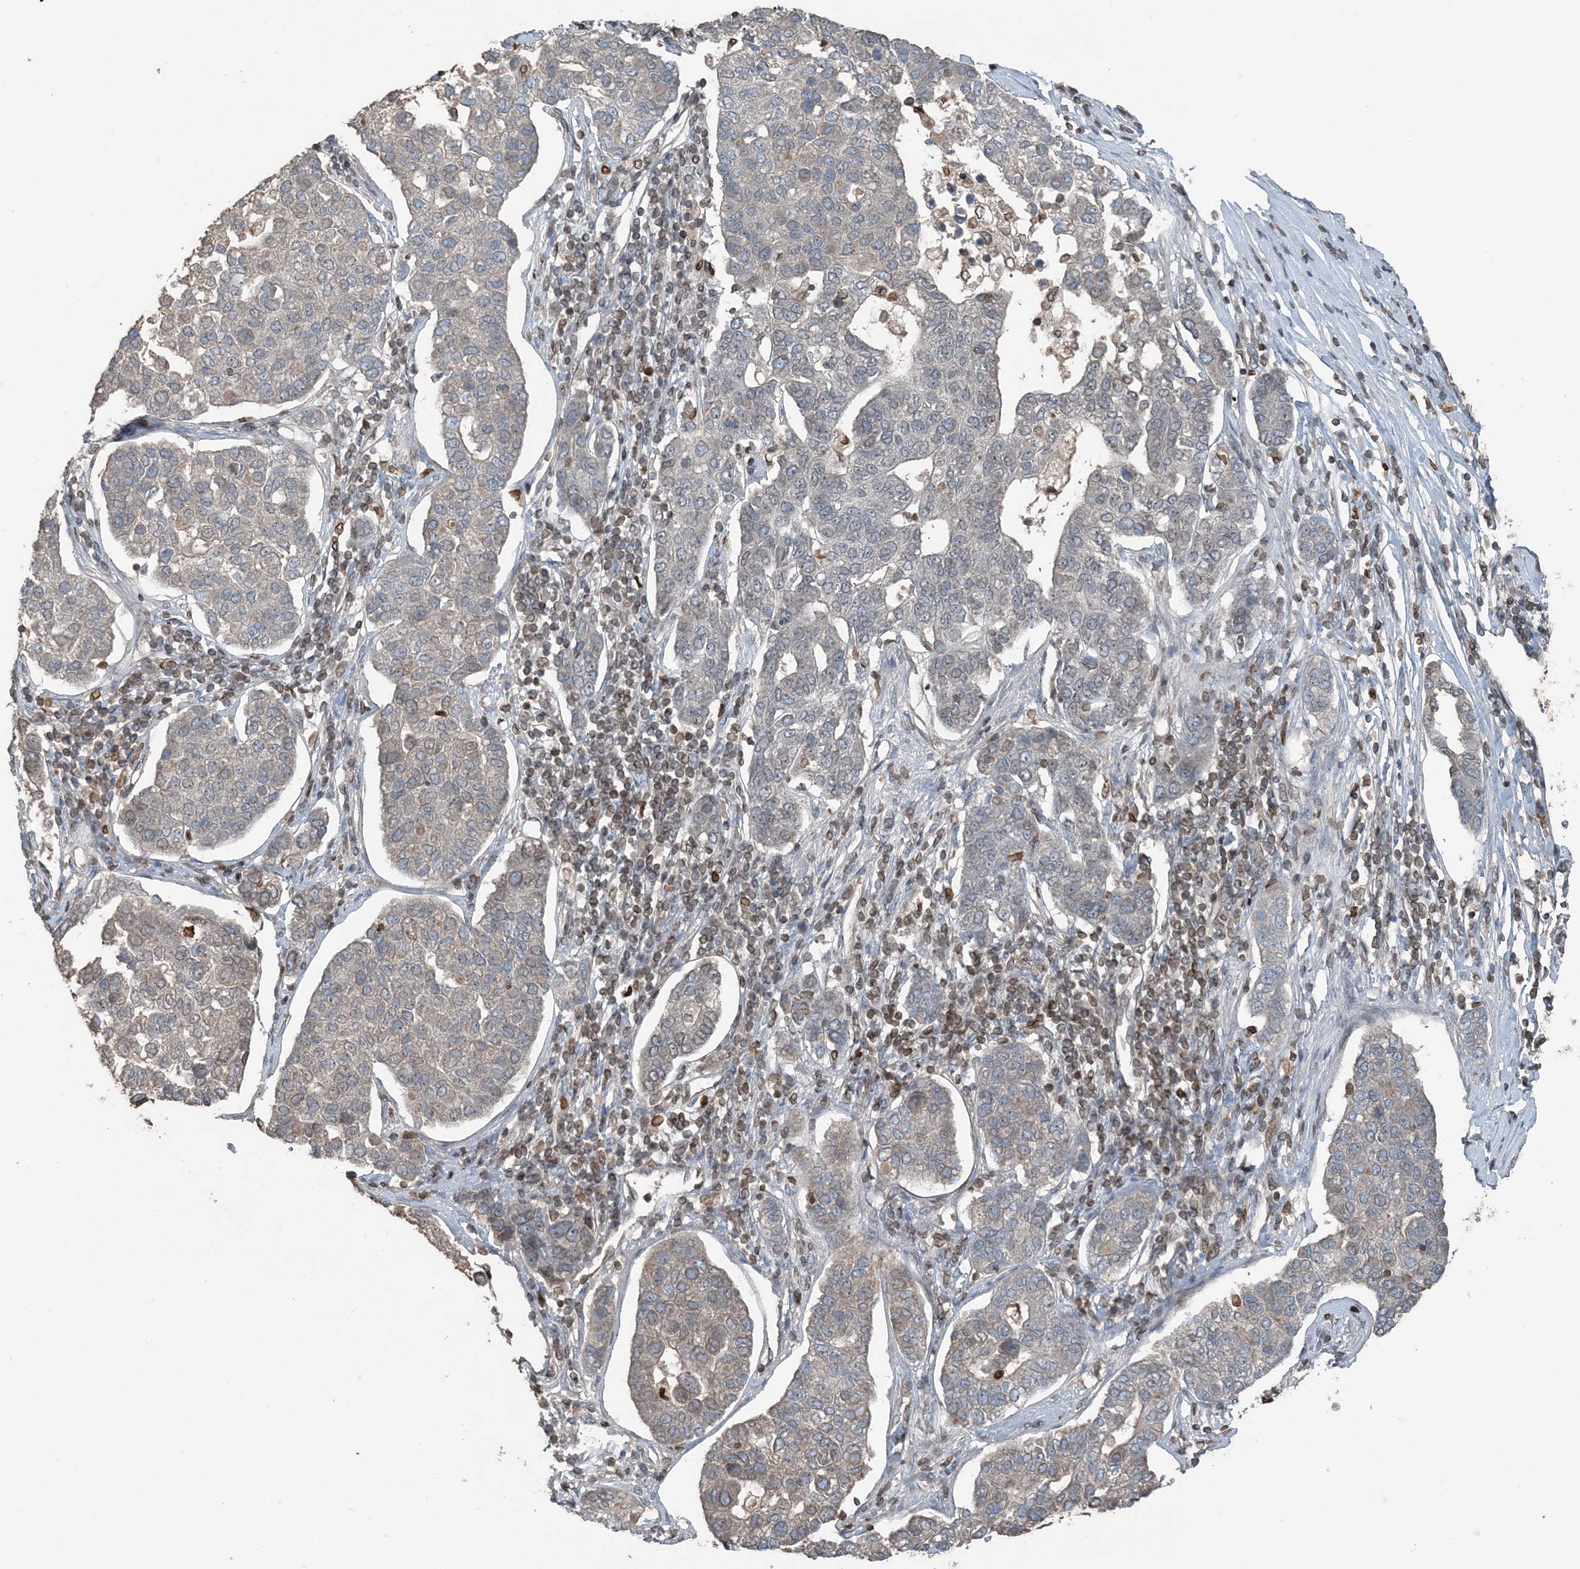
{"staining": {"intensity": "negative", "quantity": "none", "location": "none"}, "tissue": "pancreatic cancer", "cell_type": "Tumor cells", "image_type": "cancer", "snomed": [{"axis": "morphology", "description": "Adenocarcinoma, NOS"}, {"axis": "topography", "description": "Pancreas"}], "caption": "Tumor cells are negative for brown protein staining in pancreatic cancer.", "gene": "ZFAND2B", "patient": {"sex": "female", "age": 61}}